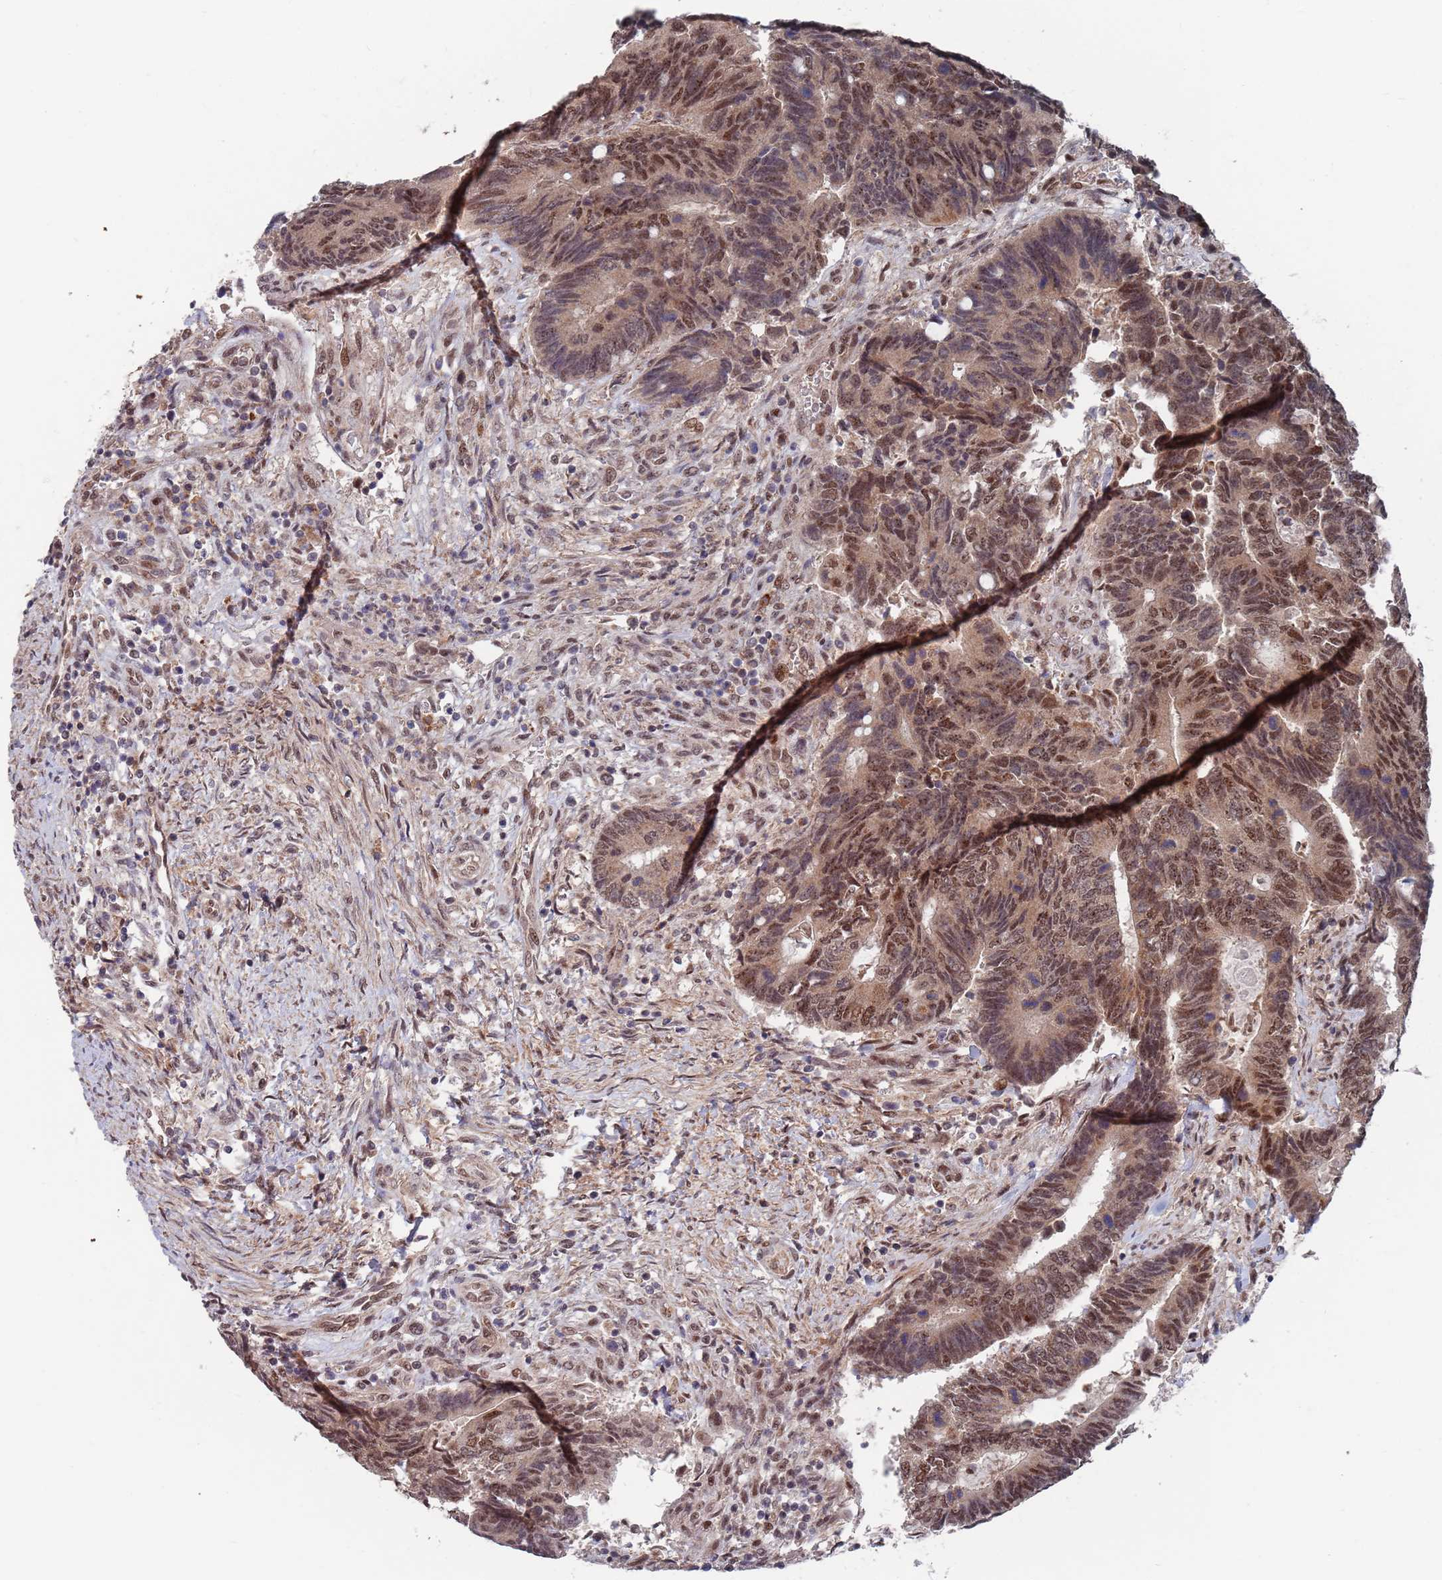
{"staining": {"intensity": "moderate", "quantity": ">75%", "location": "nuclear"}, "tissue": "colorectal cancer", "cell_type": "Tumor cells", "image_type": "cancer", "snomed": [{"axis": "morphology", "description": "Adenocarcinoma, NOS"}, {"axis": "topography", "description": "Colon"}], "caption": "About >75% of tumor cells in colorectal cancer demonstrate moderate nuclear protein expression as visualized by brown immunohistochemical staining.", "gene": "RPP25", "patient": {"sex": "male", "age": 87}}